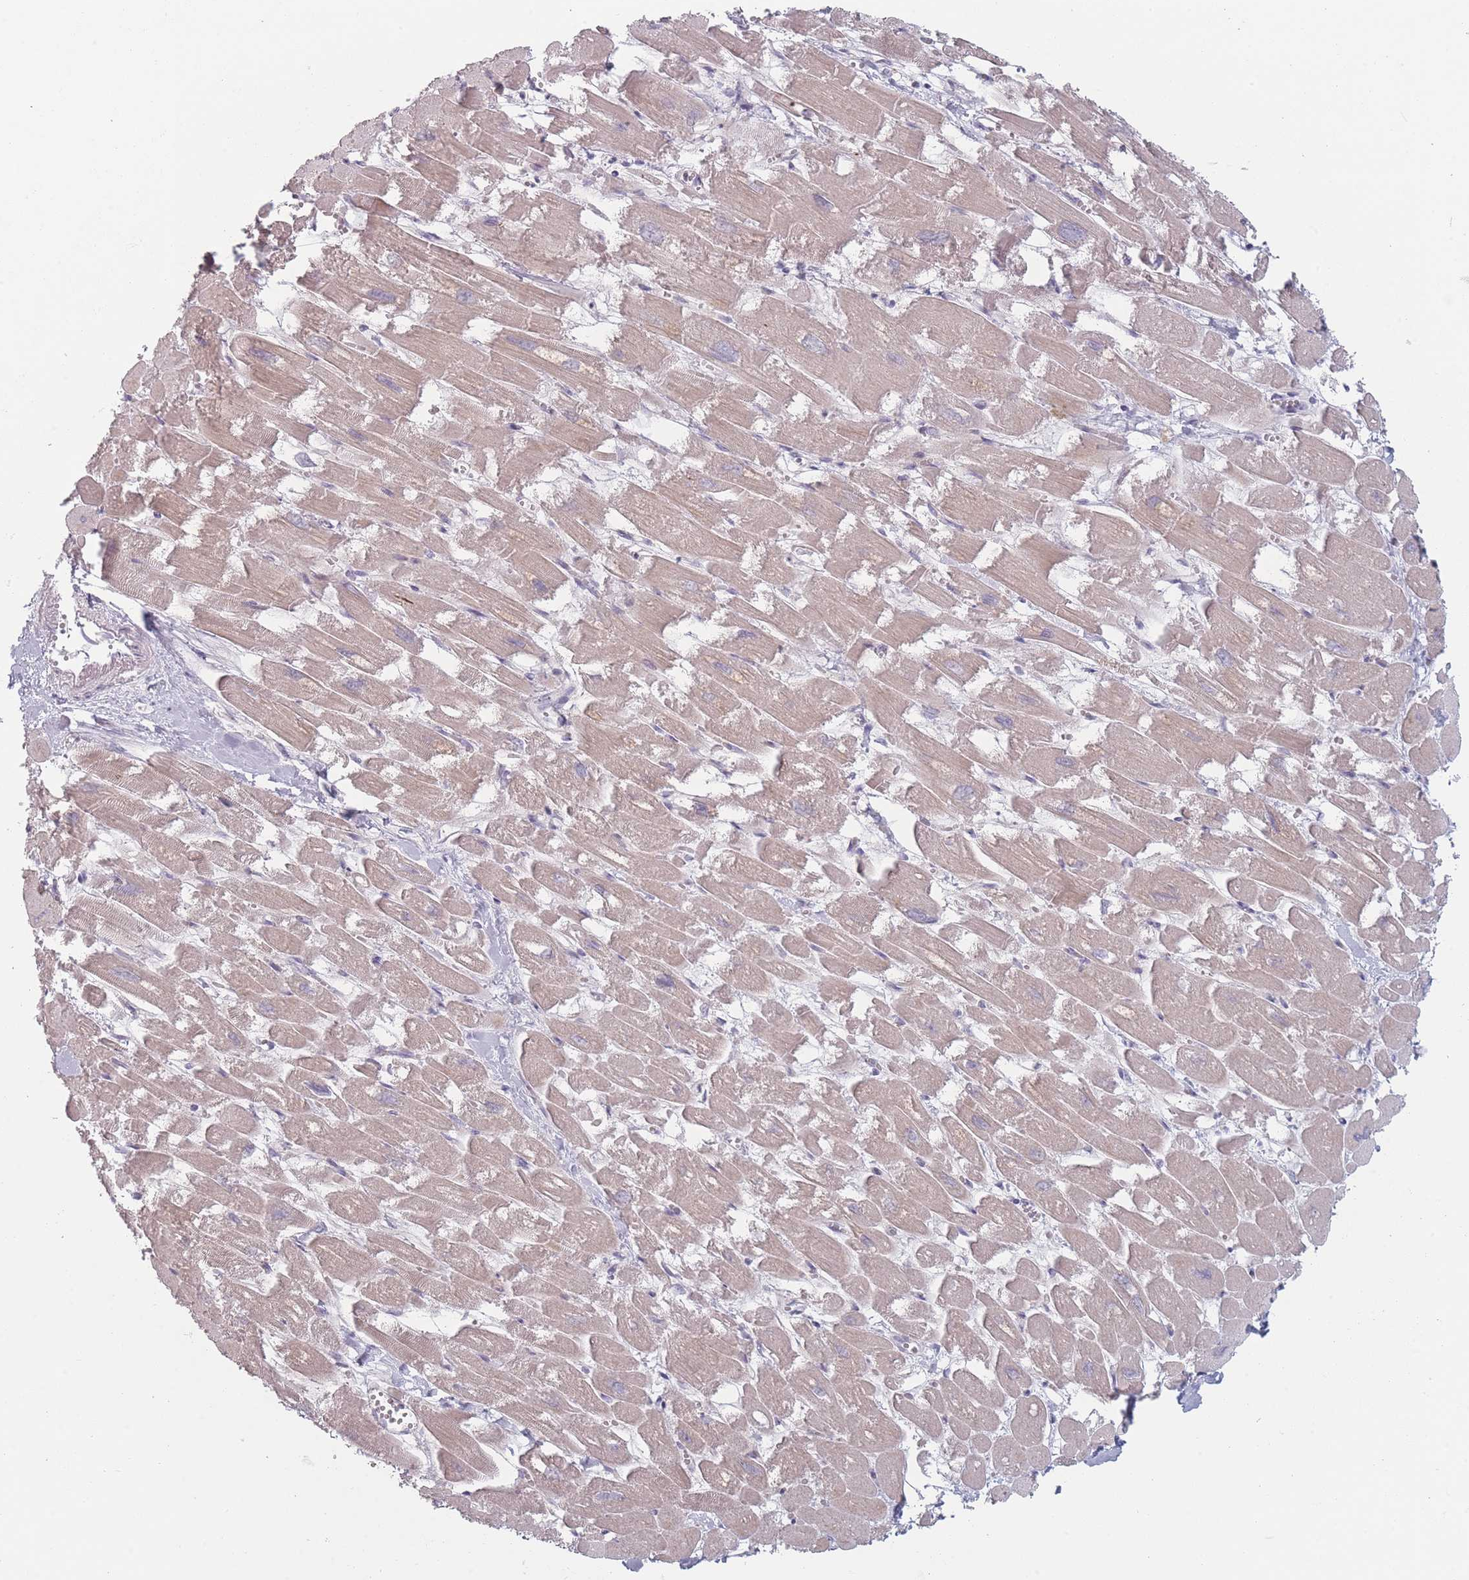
{"staining": {"intensity": "weak", "quantity": ">75%", "location": "cytoplasmic/membranous"}, "tissue": "heart muscle", "cell_type": "Cardiomyocytes", "image_type": "normal", "snomed": [{"axis": "morphology", "description": "Normal tissue, NOS"}, {"axis": "topography", "description": "Heart"}], "caption": "Brown immunohistochemical staining in normal heart muscle demonstrates weak cytoplasmic/membranous expression in about >75% of cardiomyocytes. Immunohistochemistry (ihc) stains the protein of interest in brown and the nuclei are stained blue.", "gene": "RASL10B", "patient": {"sex": "male", "age": 54}}